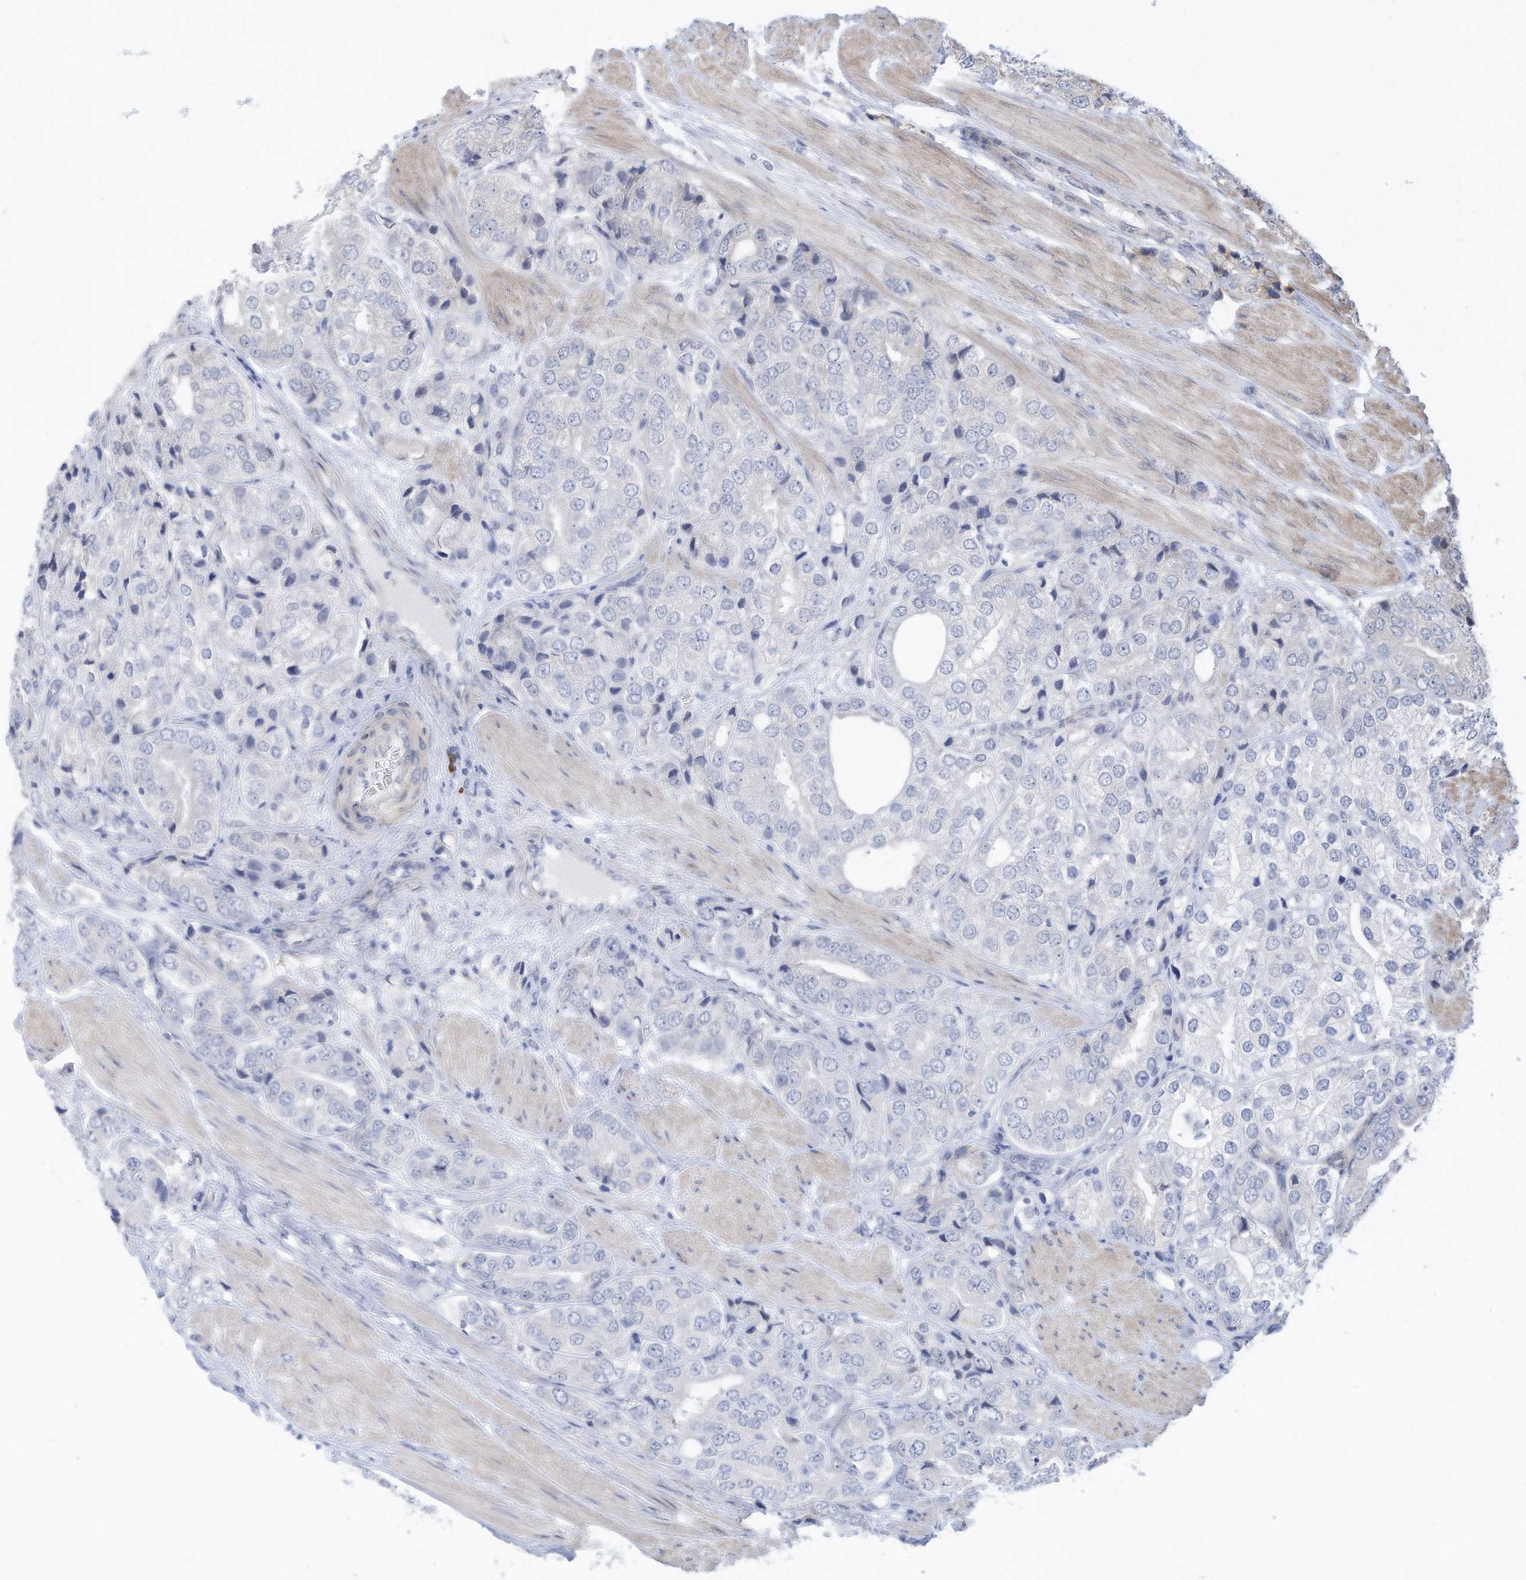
{"staining": {"intensity": "negative", "quantity": "none", "location": "none"}, "tissue": "prostate cancer", "cell_type": "Tumor cells", "image_type": "cancer", "snomed": [{"axis": "morphology", "description": "Adenocarcinoma, High grade"}, {"axis": "topography", "description": "Prostate"}], "caption": "This is a micrograph of immunohistochemistry (IHC) staining of high-grade adenocarcinoma (prostate), which shows no staining in tumor cells.", "gene": "ZNF292", "patient": {"sex": "male", "age": 50}}